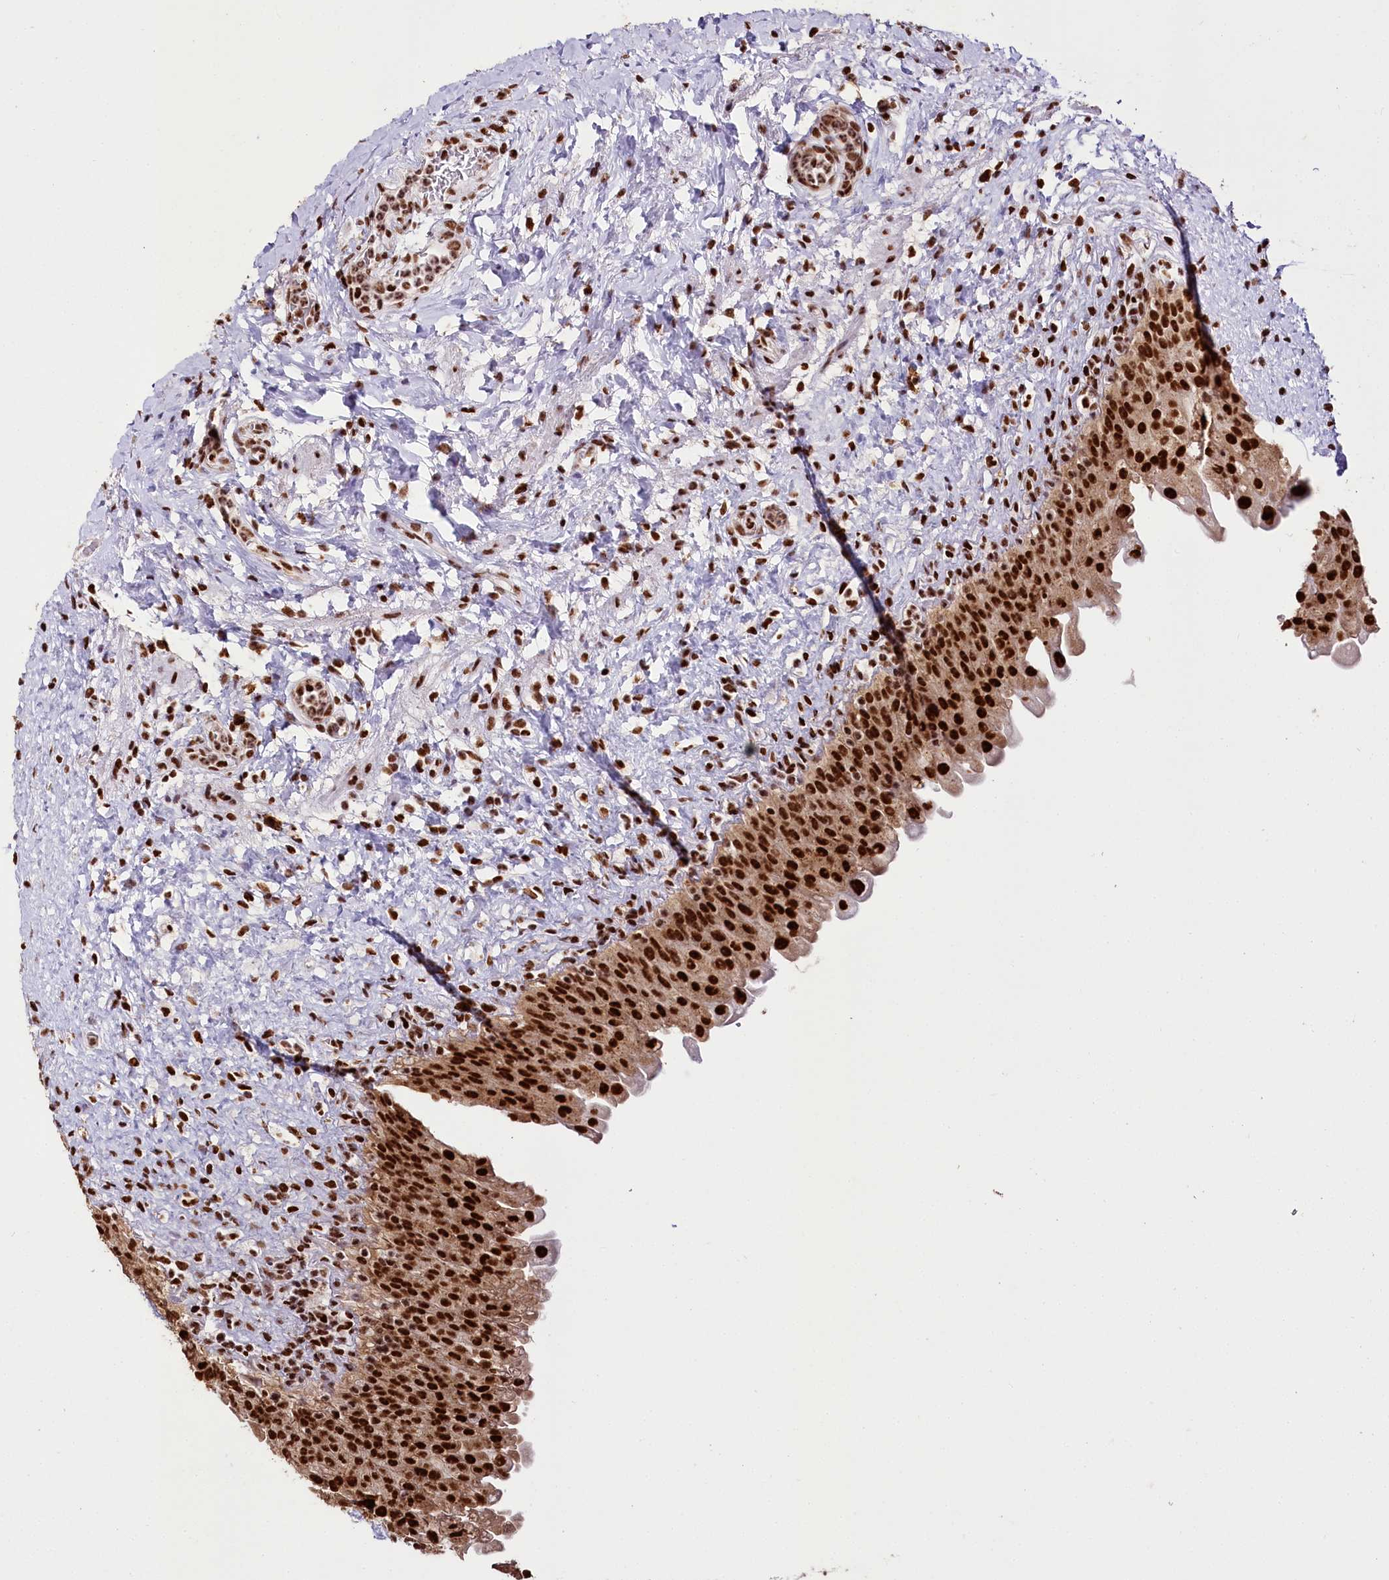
{"staining": {"intensity": "strong", "quantity": ">75%", "location": "cytoplasmic/membranous,nuclear"}, "tissue": "urinary bladder", "cell_type": "Urothelial cells", "image_type": "normal", "snomed": [{"axis": "morphology", "description": "Normal tissue, NOS"}, {"axis": "topography", "description": "Urinary bladder"}], "caption": "Brown immunohistochemical staining in unremarkable human urinary bladder exhibits strong cytoplasmic/membranous,nuclear staining in about >75% of urothelial cells. The staining was performed using DAB to visualize the protein expression in brown, while the nuclei were stained in blue with hematoxylin (Magnification: 20x).", "gene": "SMARCE1", "patient": {"sex": "female", "age": 27}}